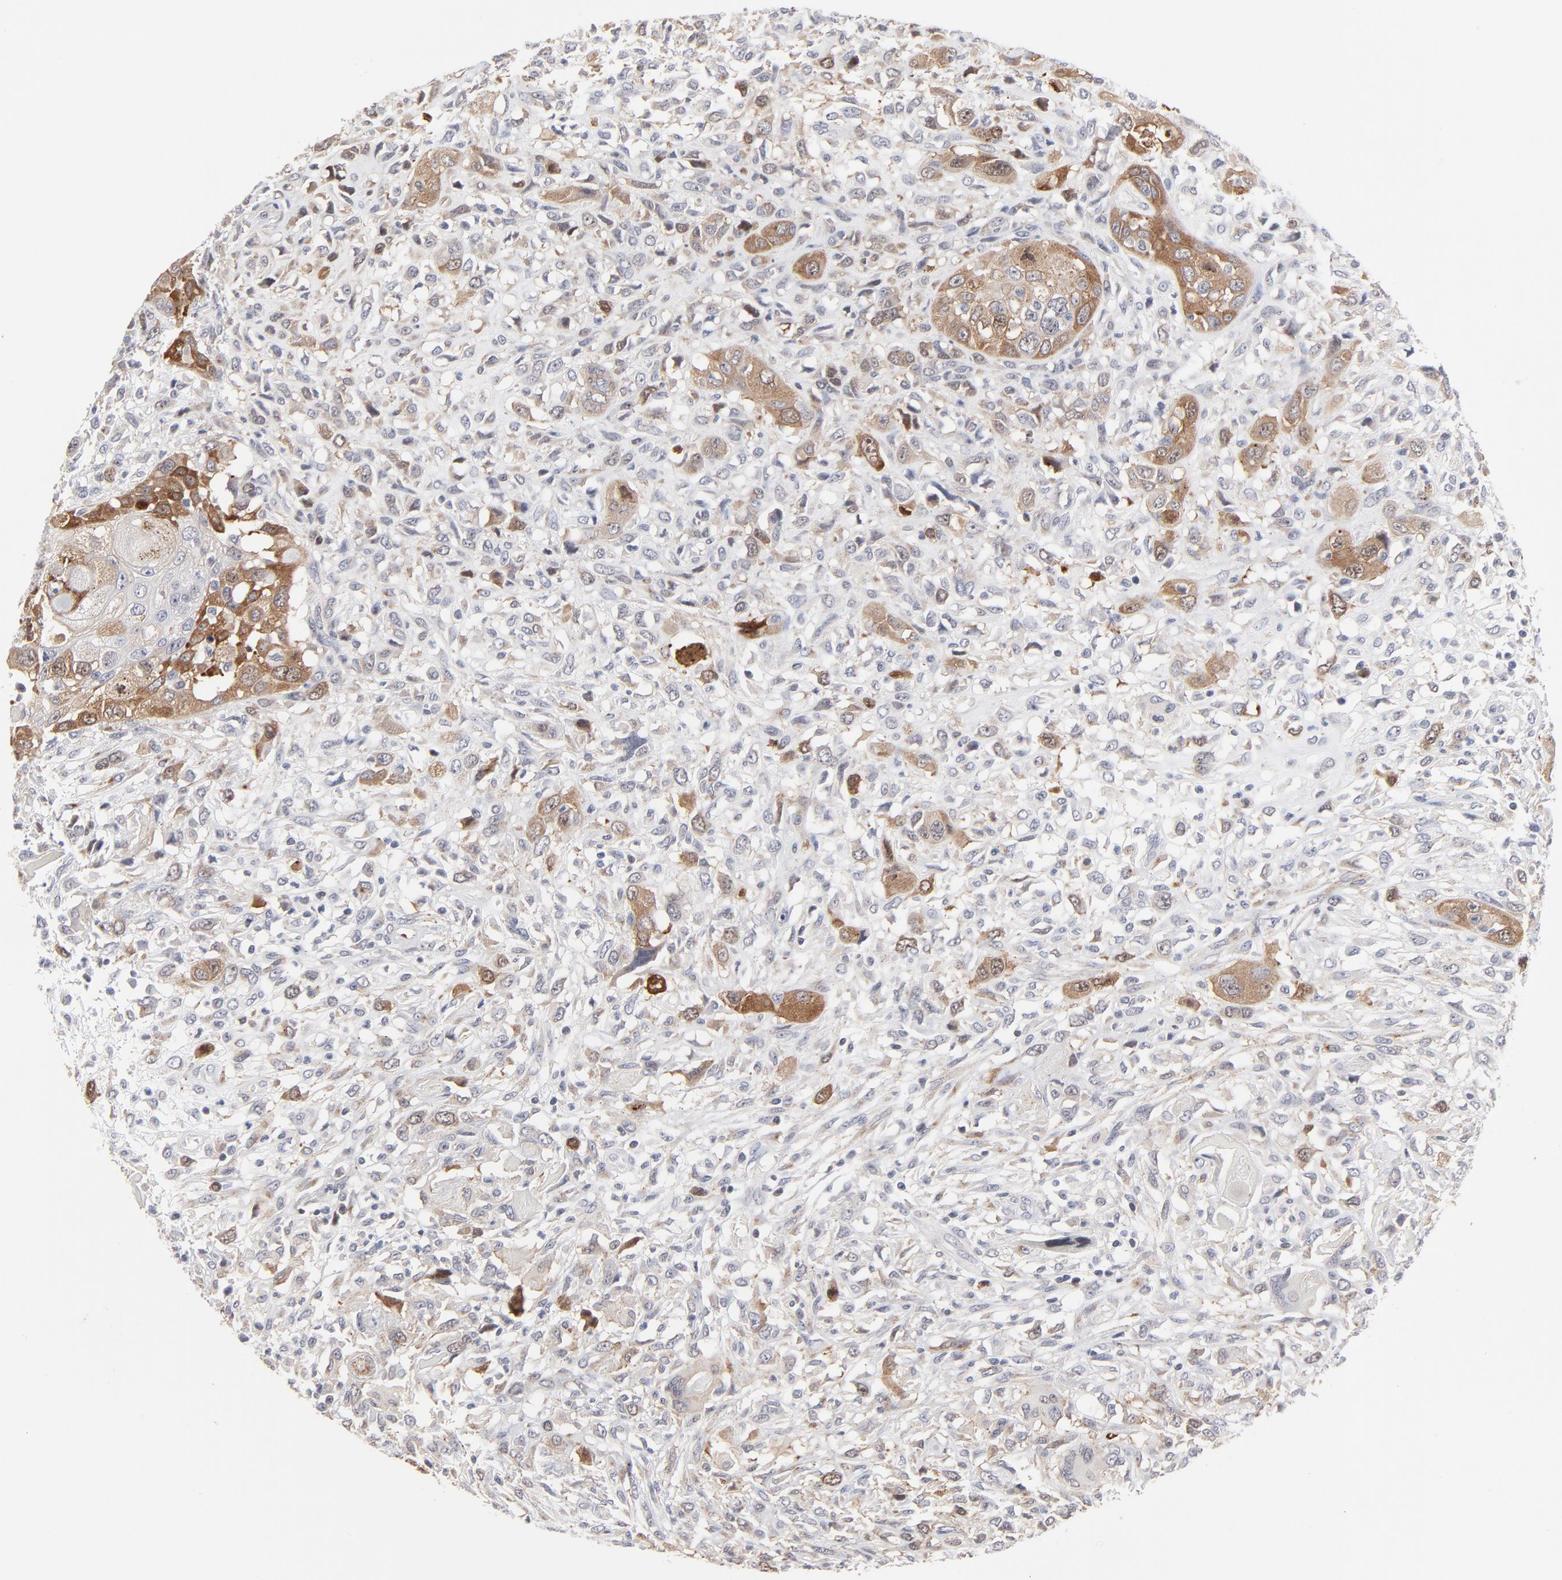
{"staining": {"intensity": "moderate", "quantity": "<25%", "location": "cytoplasmic/membranous"}, "tissue": "head and neck cancer", "cell_type": "Tumor cells", "image_type": "cancer", "snomed": [{"axis": "morphology", "description": "Neoplasm, malignant, NOS"}, {"axis": "topography", "description": "Salivary gland"}, {"axis": "topography", "description": "Head-Neck"}], "caption": "The immunohistochemical stain highlights moderate cytoplasmic/membranous positivity in tumor cells of head and neck cancer (malignant neoplasm) tissue. Nuclei are stained in blue.", "gene": "AURKA", "patient": {"sex": "male", "age": 43}}